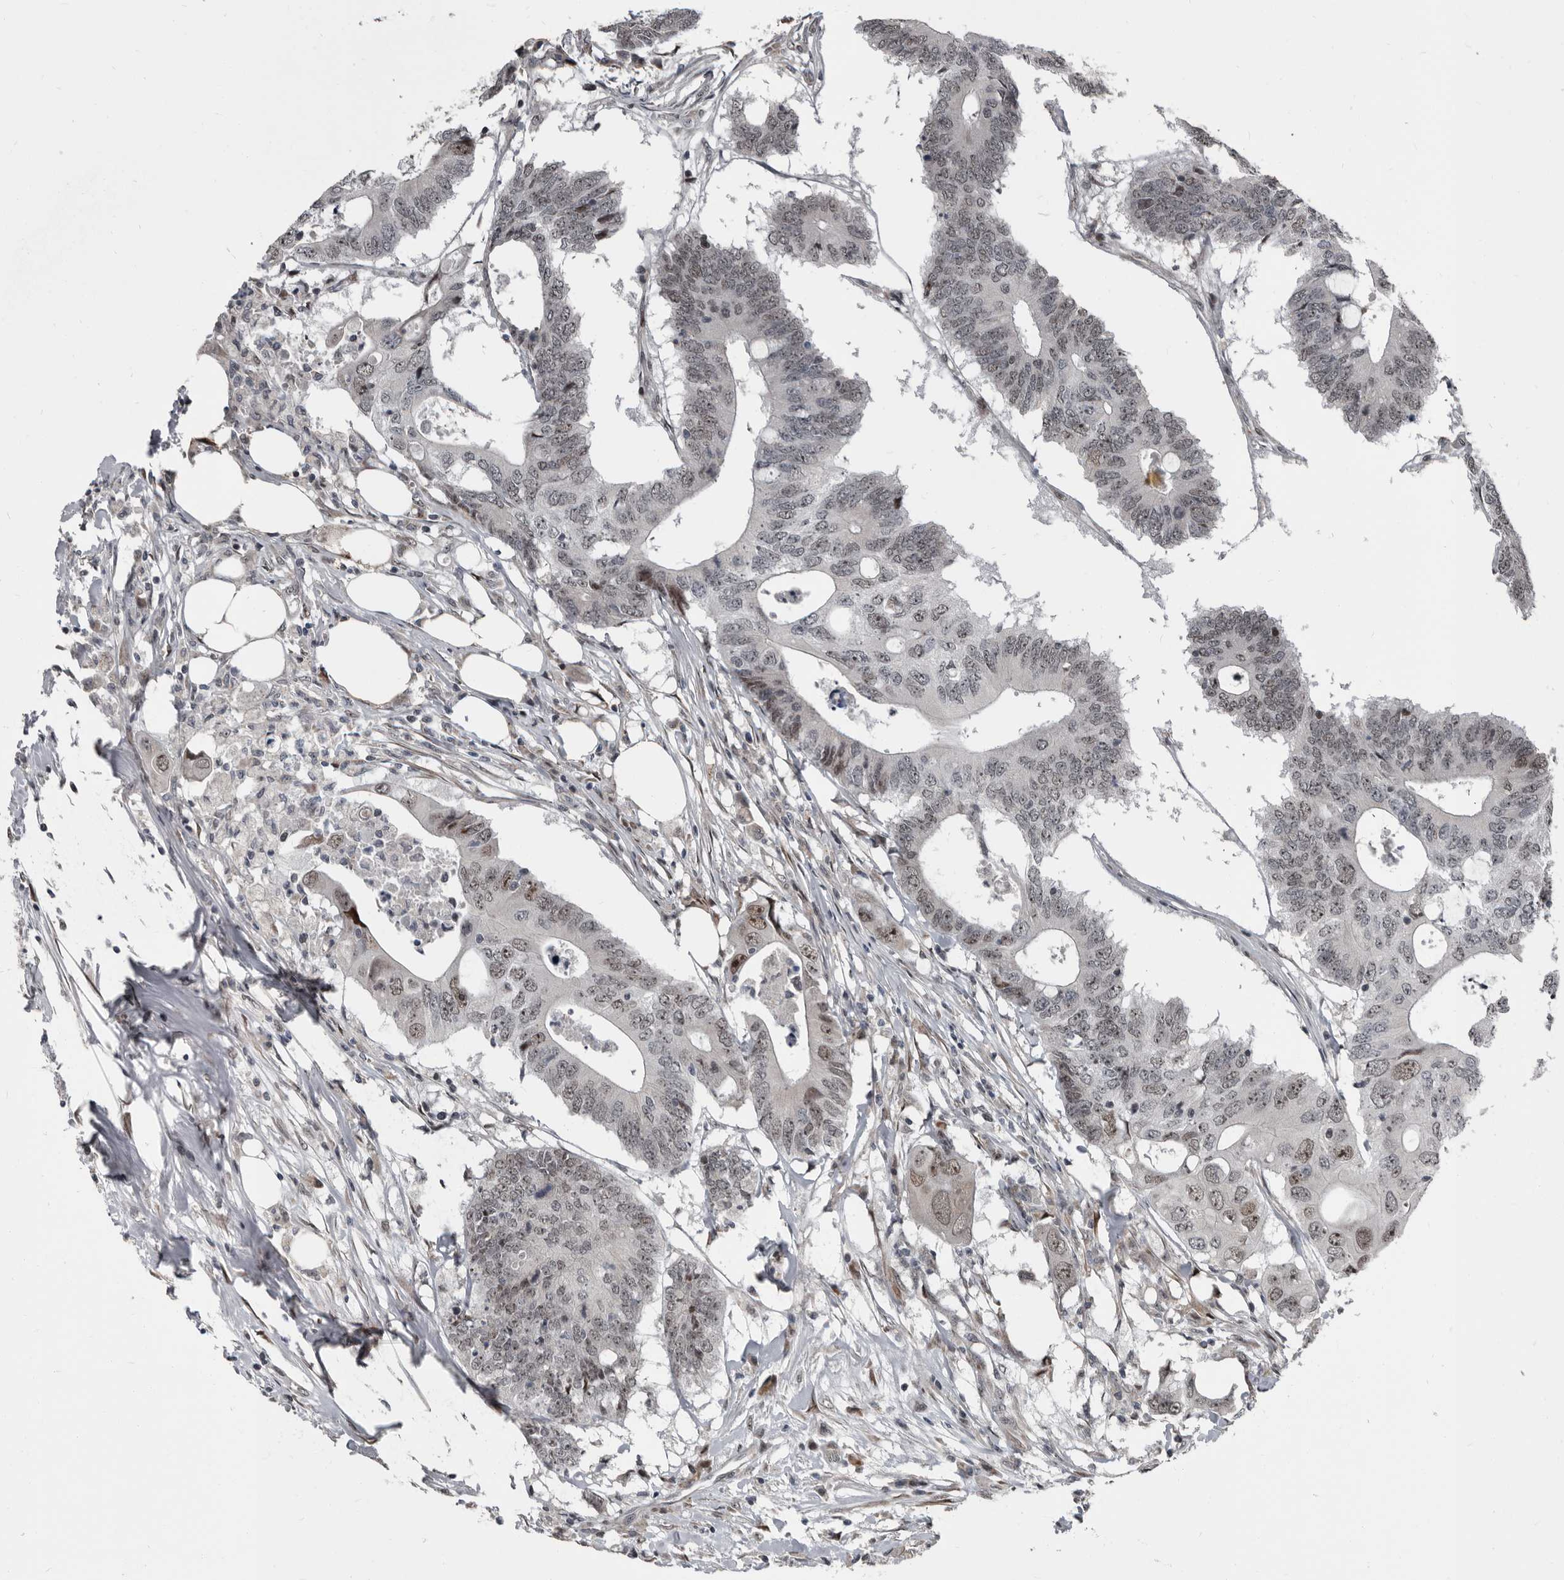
{"staining": {"intensity": "weak", "quantity": ">75%", "location": "nuclear"}, "tissue": "colorectal cancer", "cell_type": "Tumor cells", "image_type": "cancer", "snomed": [{"axis": "morphology", "description": "Adenocarcinoma, NOS"}, {"axis": "topography", "description": "Colon"}], "caption": "Immunohistochemical staining of human colorectal cancer (adenocarcinoma) demonstrates low levels of weak nuclear protein expression in about >75% of tumor cells. Using DAB (brown) and hematoxylin (blue) stains, captured at high magnification using brightfield microscopy.", "gene": "CHD1L", "patient": {"sex": "male", "age": 71}}